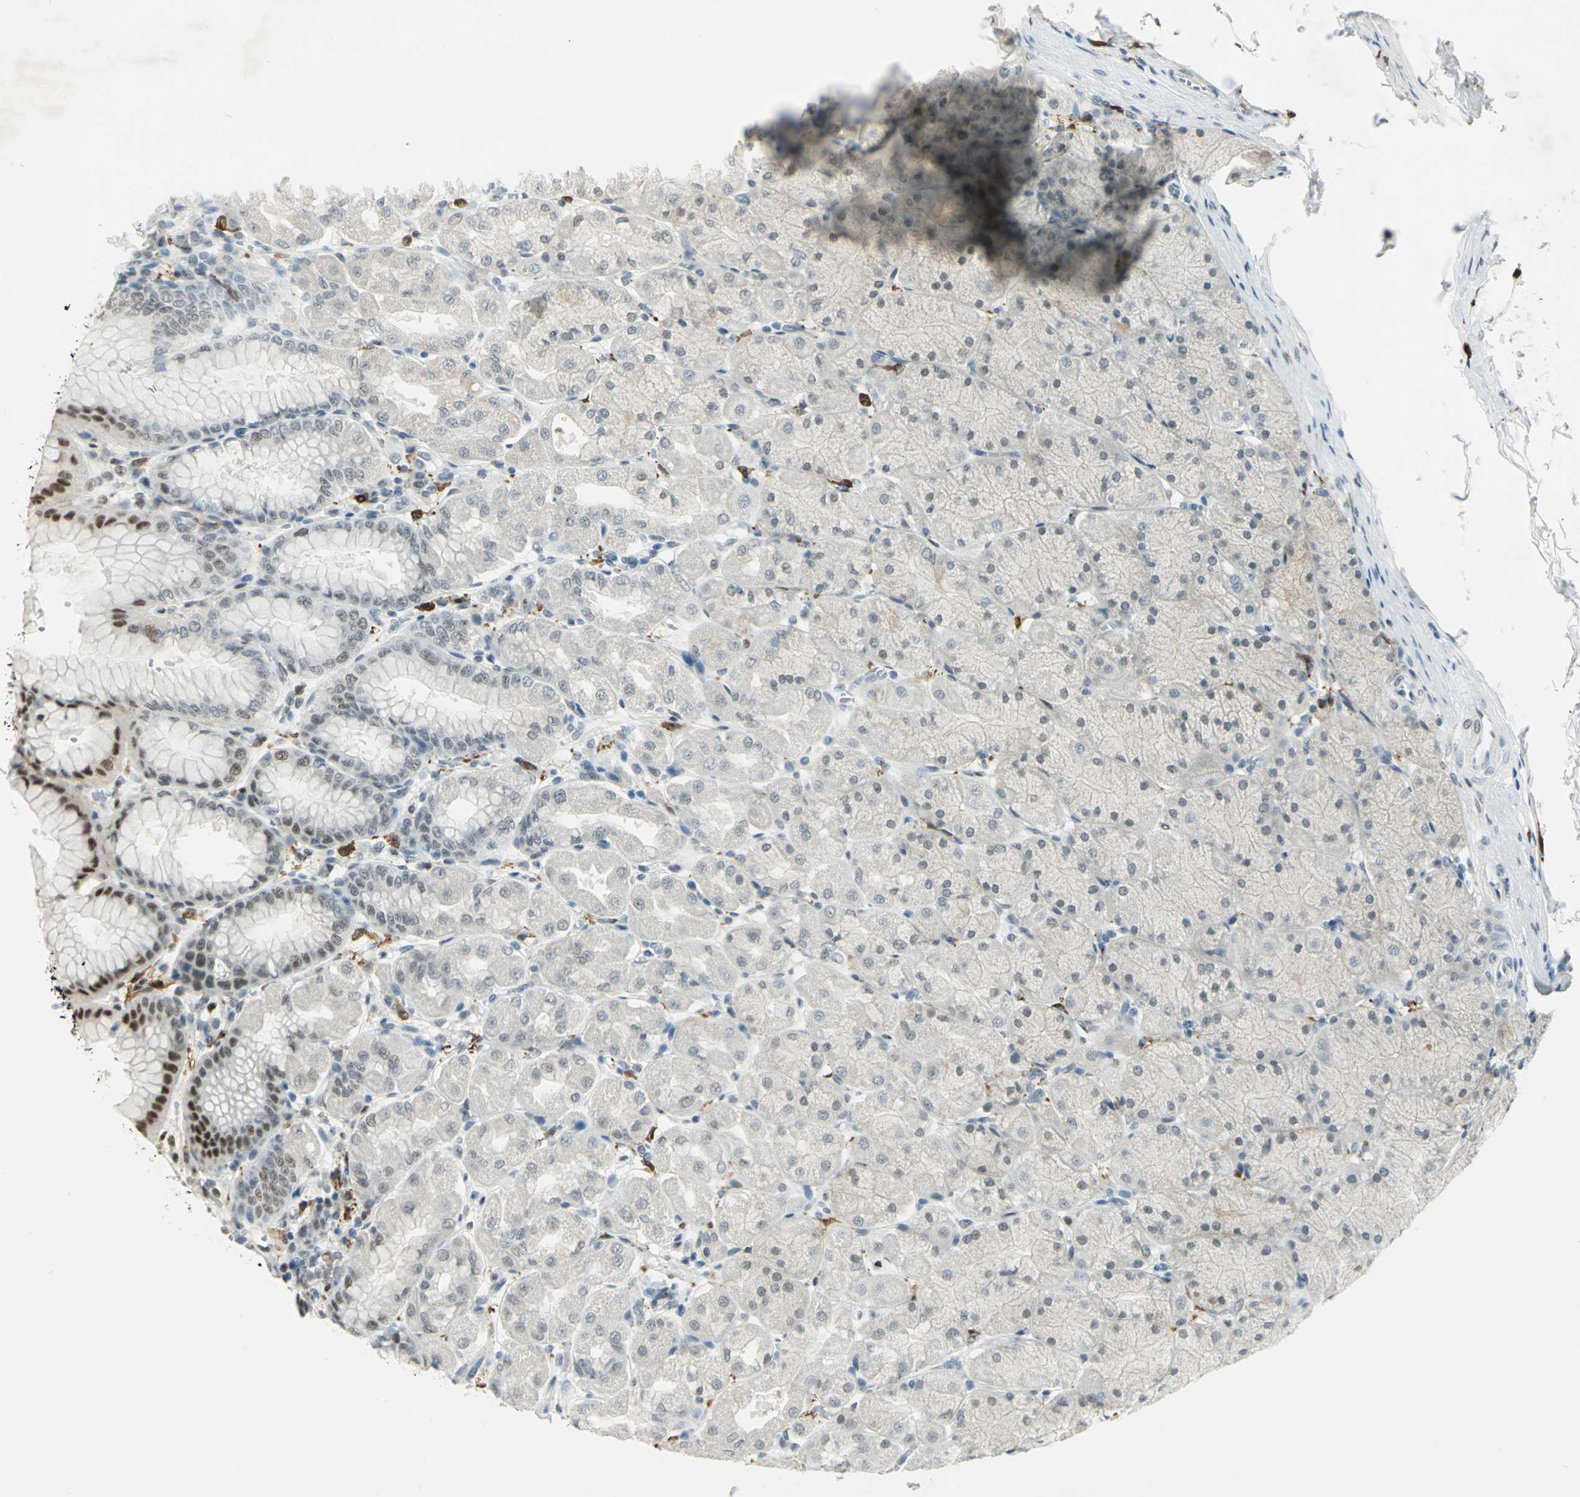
{"staining": {"intensity": "moderate", "quantity": "<25%", "location": "nuclear"}, "tissue": "stomach", "cell_type": "Glandular cells", "image_type": "normal", "snomed": [{"axis": "morphology", "description": "Normal tissue, NOS"}, {"axis": "topography", "description": "Stomach, upper"}], "caption": "Protein expression analysis of normal stomach displays moderate nuclear staining in about <25% of glandular cells. (brown staining indicates protein expression, while blue staining denotes nuclei).", "gene": "MTMR10", "patient": {"sex": "female", "age": 56}}